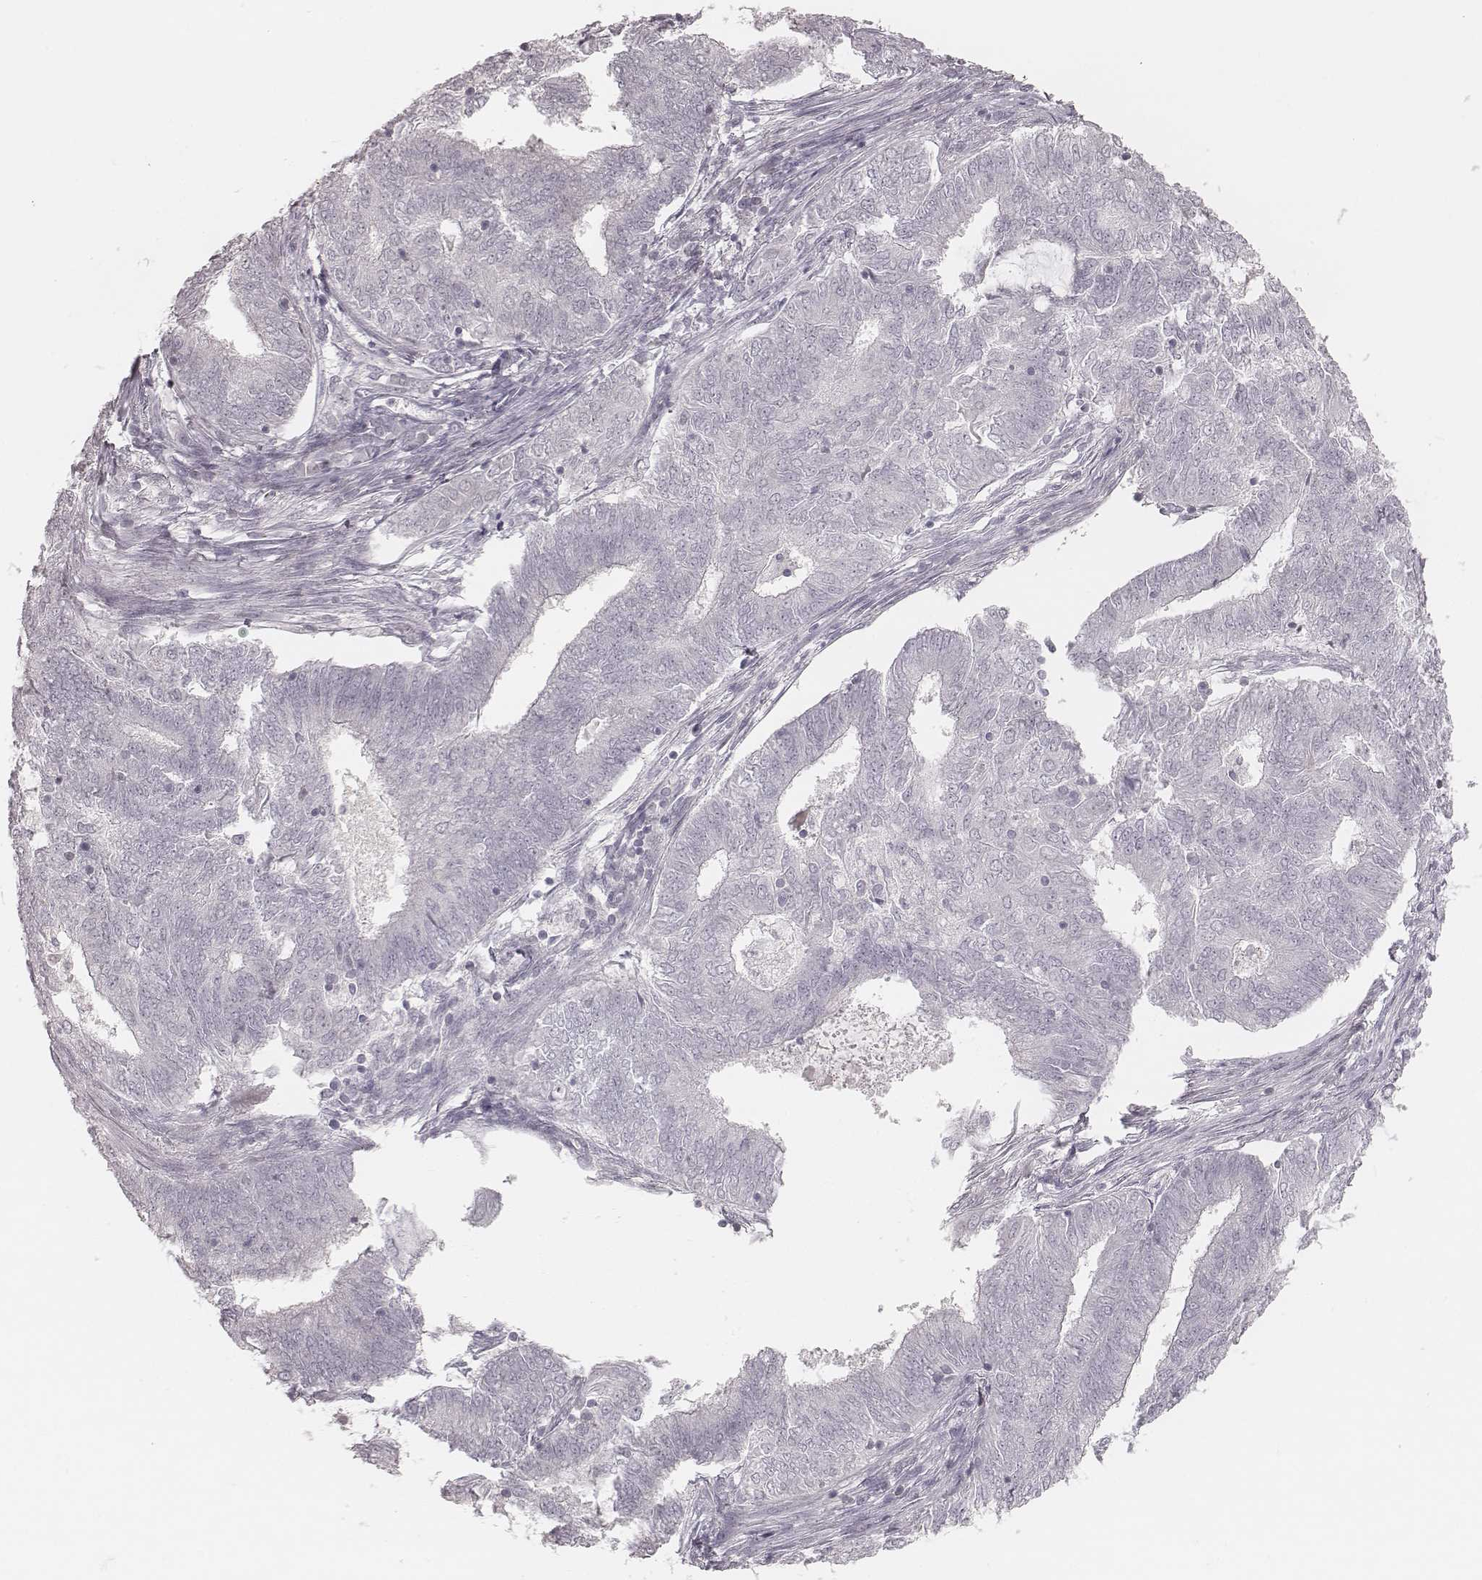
{"staining": {"intensity": "negative", "quantity": "none", "location": "none"}, "tissue": "endometrial cancer", "cell_type": "Tumor cells", "image_type": "cancer", "snomed": [{"axis": "morphology", "description": "Adenocarcinoma, NOS"}, {"axis": "topography", "description": "Endometrium"}], "caption": "High power microscopy image of an immunohistochemistry (IHC) image of endometrial cancer (adenocarcinoma), revealing no significant positivity in tumor cells.", "gene": "ACACB", "patient": {"sex": "female", "age": 62}}